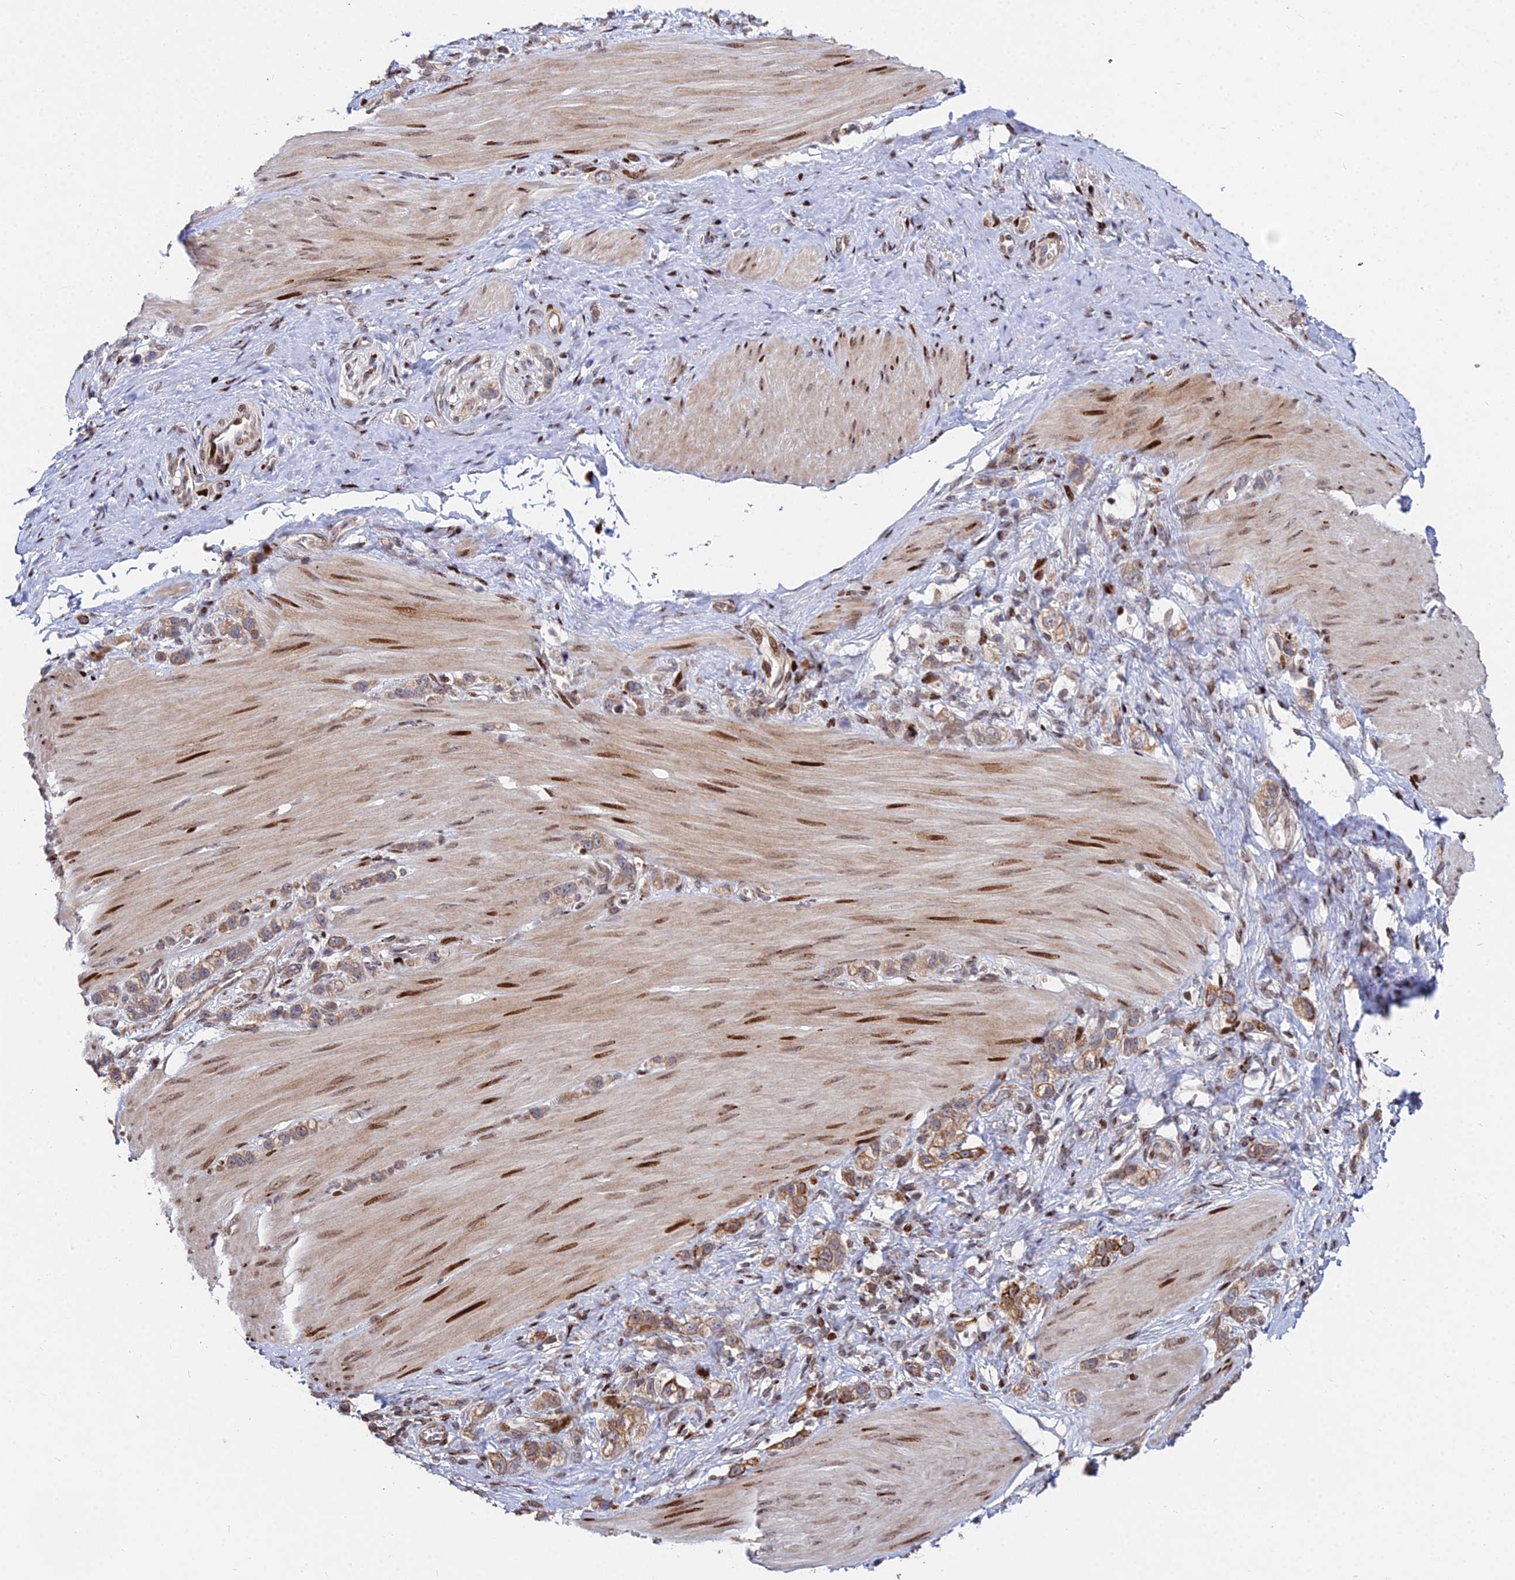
{"staining": {"intensity": "moderate", "quantity": ">75%", "location": "cytoplasmic/membranous"}, "tissue": "stomach cancer", "cell_type": "Tumor cells", "image_type": "cancer", "snomed": [{"axis": "morphology", "description": "Adenocarcinoma, NOS"}, {"axis": "topography", "description": "Stomach"}], "caption": "This is an image of IHC staining of stomach cancer, which shows moderate expression in the cytoplasmic/membranous of tumor cells.", "gene": "RBMS2", "patient": {"sex": "female", "age": 65}}